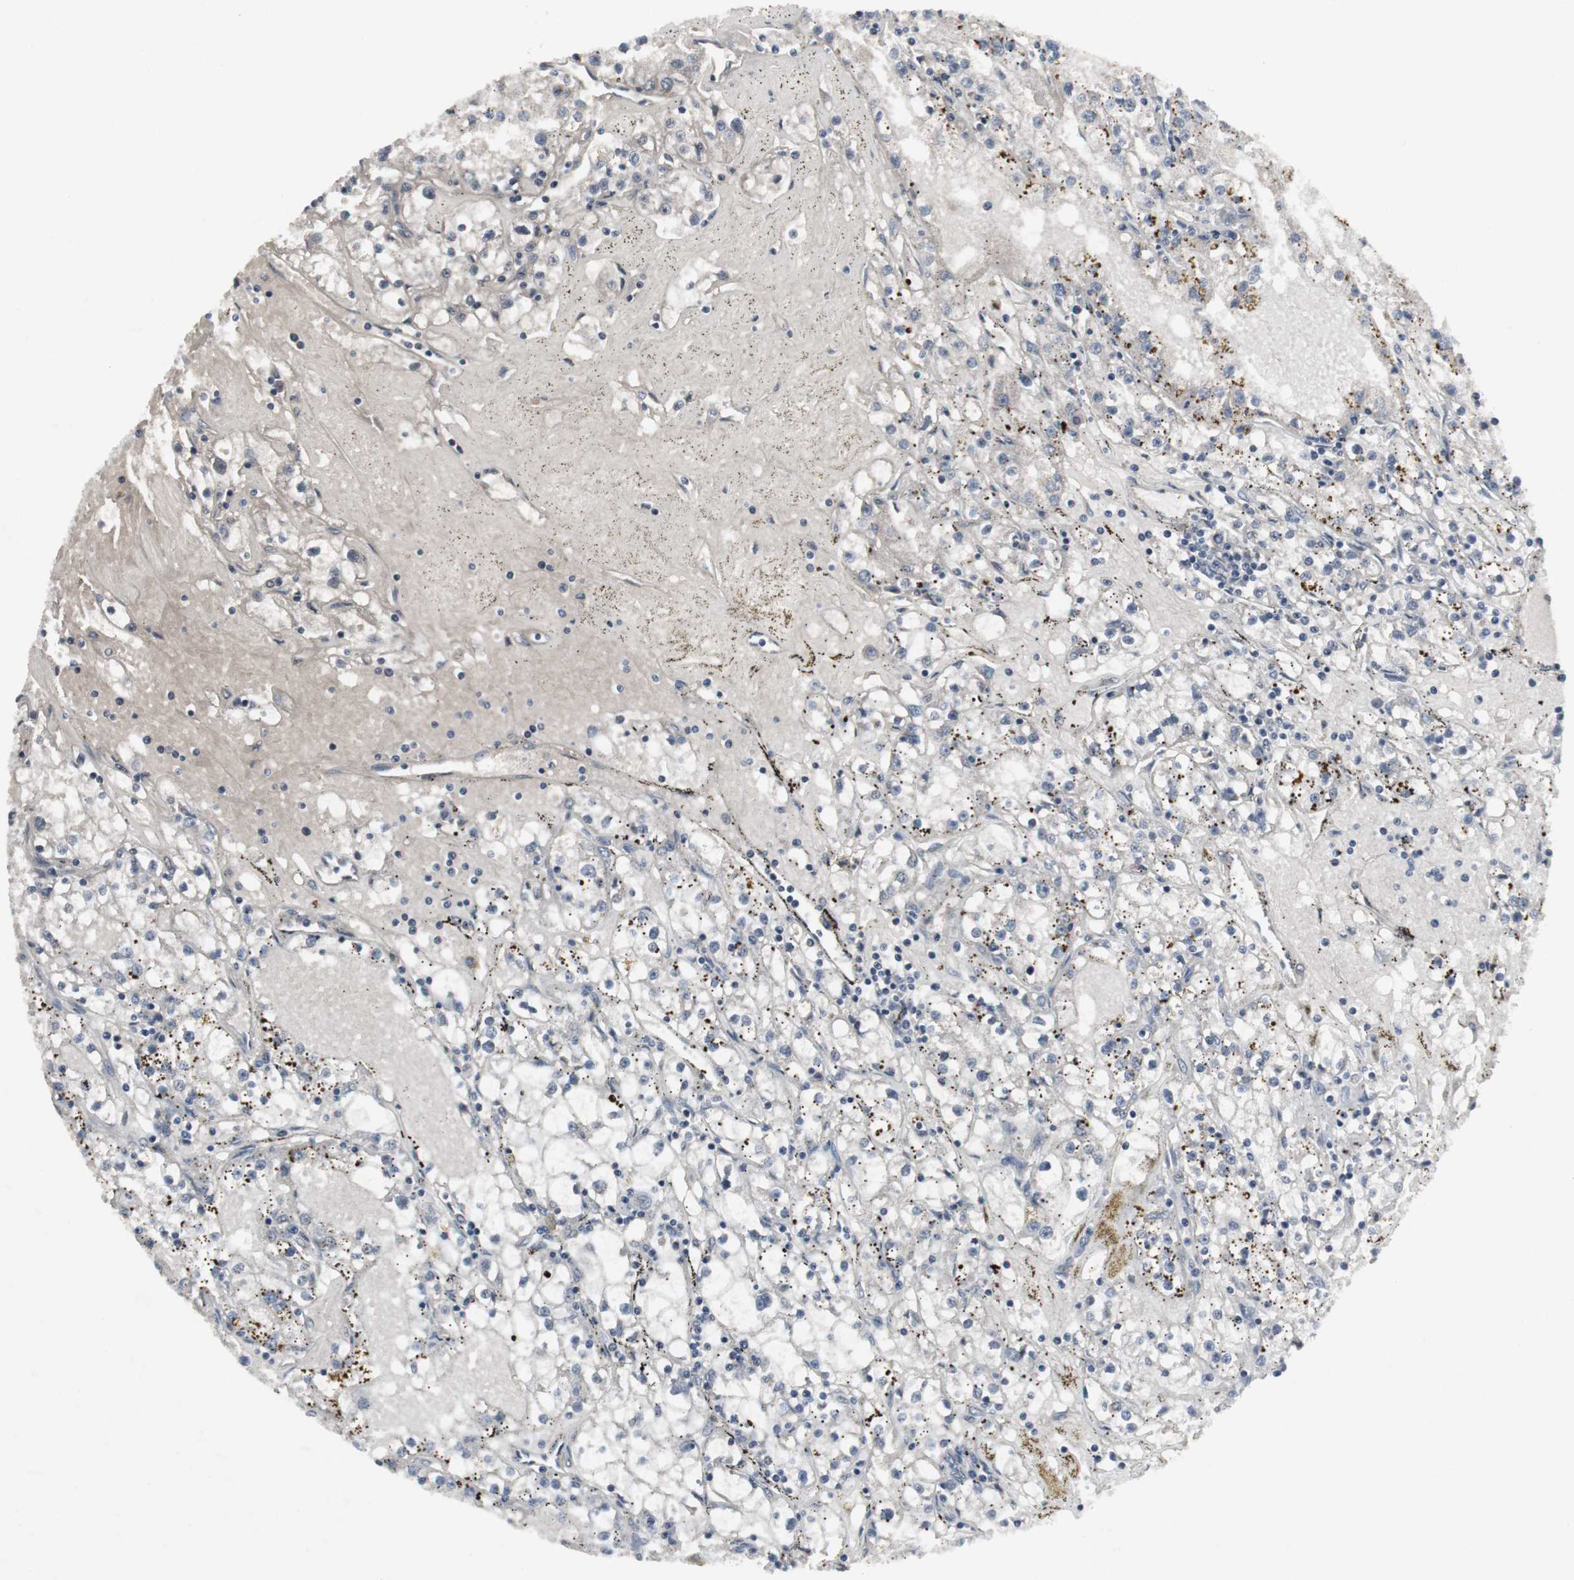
{"staining": {"intensity": "negative", "quantity": "none", "location": "none"}, "tissue": "renal cancer", "cell_type": "Tumor cells", "image_type": "cancer", "snomed": [{"axis": "morphology", "description": "Adenocarcinoma, NOS"}, {"axis": "topography", "description": "Kidney"}], "caption": "This is a image of immunohistochemistry staining of renal cancer (adenocarcinoma), which shows no staining in tumor cells.", "gene": "ACAA1", "patient": {"sex": "male", "age": 56}}